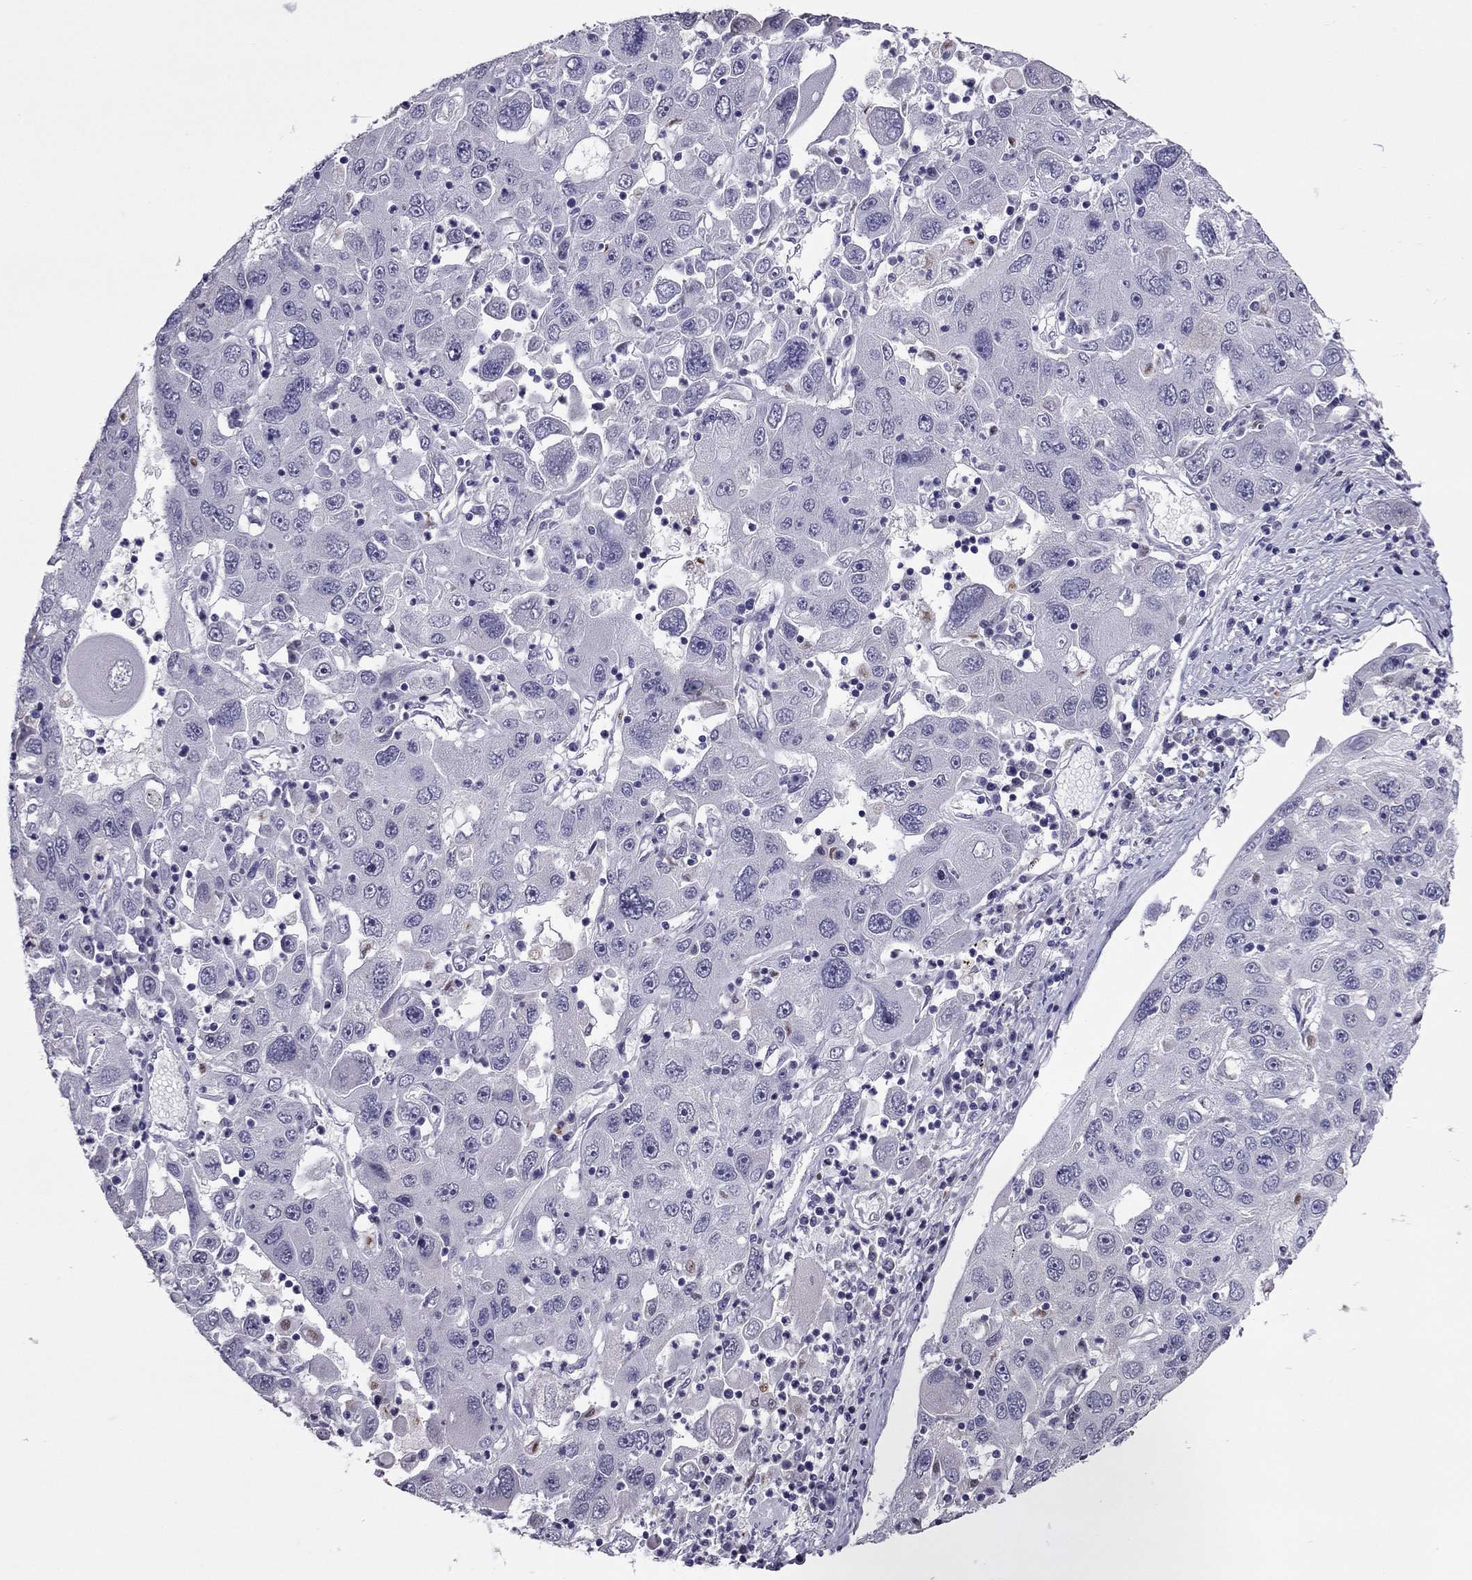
{"staining": {"intensity": "negative", "quantity": "none", "location": "none"}, "tissue": "stomach cancer", "cell_type": "Tumor cells", "image_type": "cancer", "snomed": [{"axis": "morphology", "description": "Adenocarcinoma, NOS"}, {"axis": "topography", "description": "Stomach"}], "caption": "An image of stomach cancer stained for a protein reveals no brown staining in tumor cells.", "gene": "SPINT3", "patient": {"sex": "male", "age": 56}}